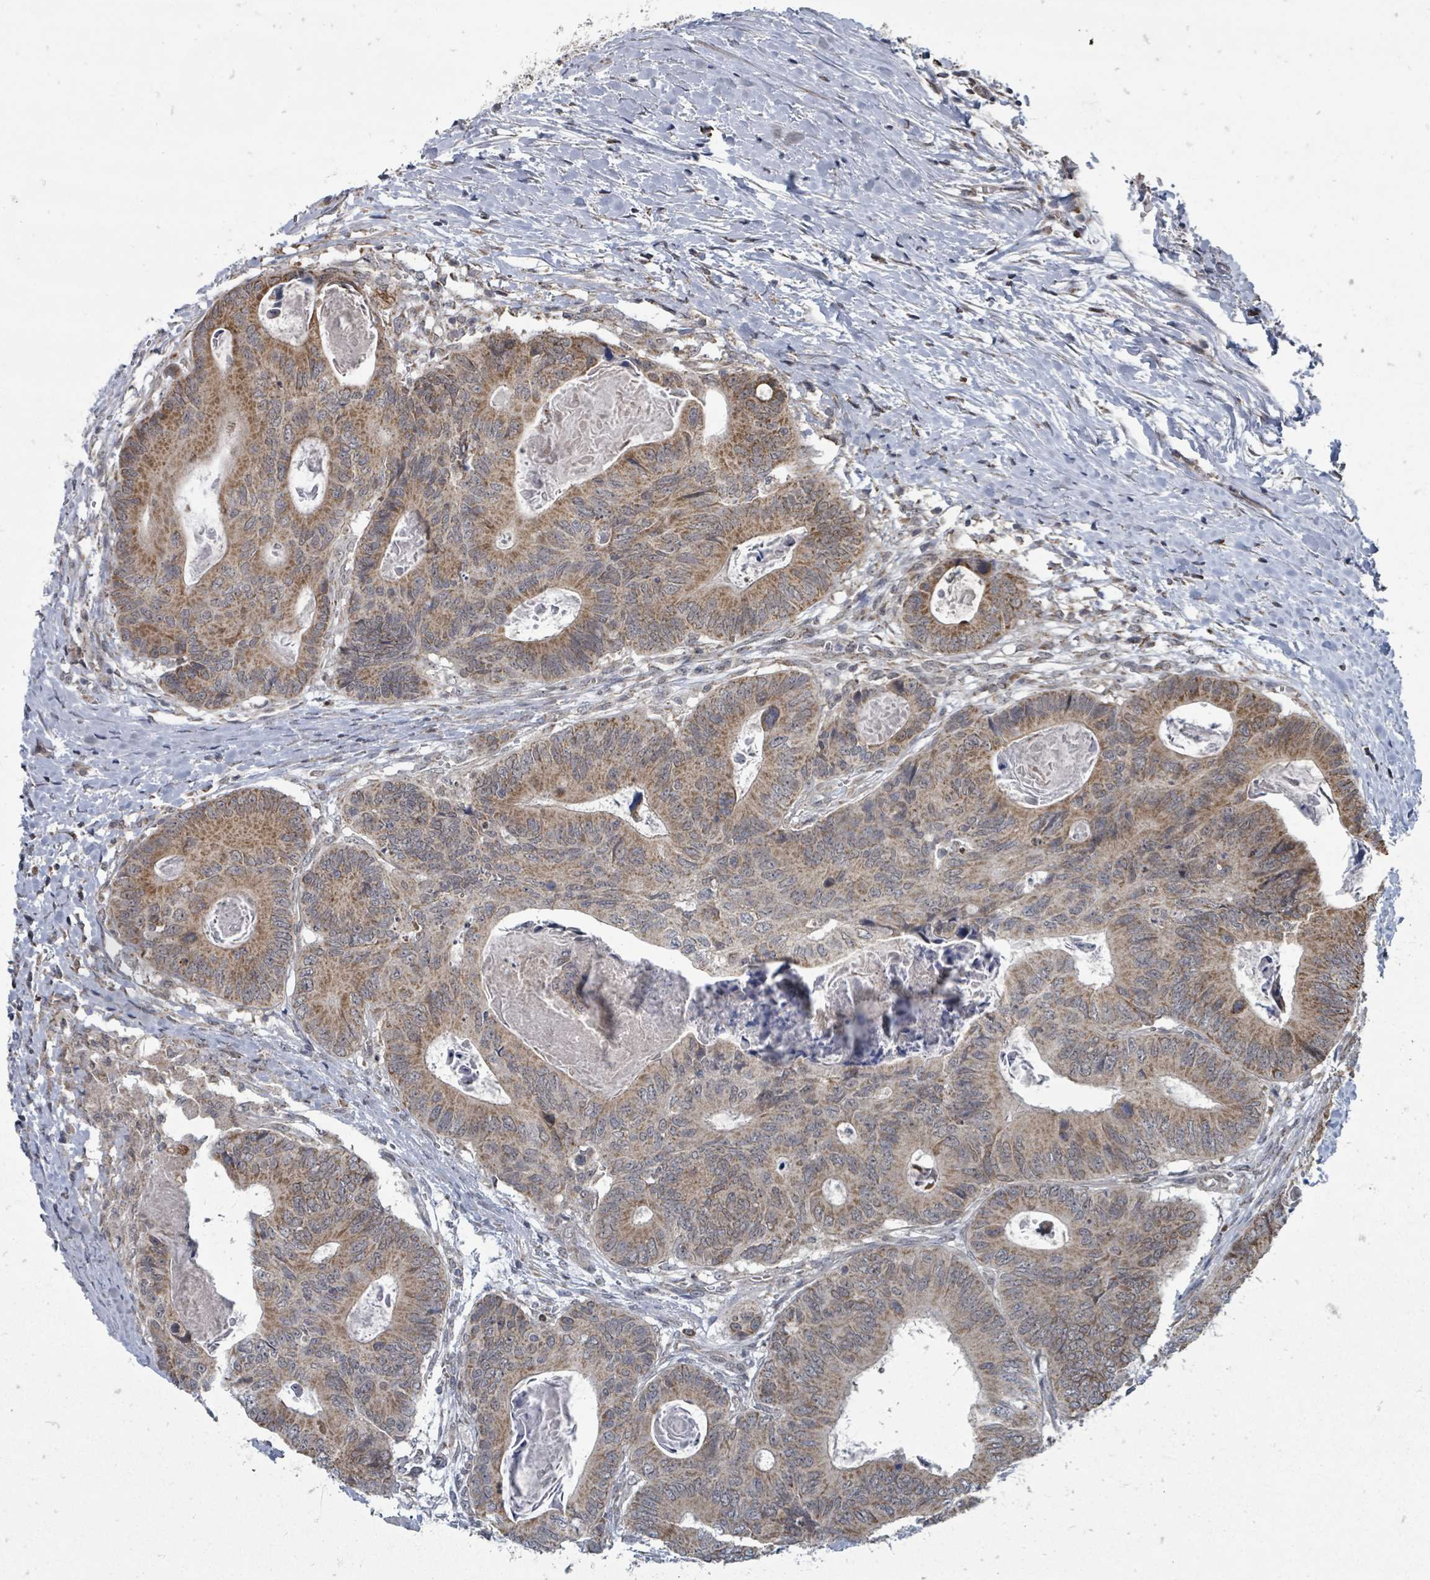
{"staining": {"intensity": "moderate", "quantity": ">75%", "location": "cytoplasmic/membranous"}, "tissue": "colorectal cancer", "cell_type": "Tumor cells", "image_type": "cancer", "snomed": [{"axis": "morphology", "description": "Adenocarcinoma, NOS"}, {"axis": "topography", "description": "Colon"}], "caption": "This image demonstrates immunohistochemistry (IHC) staining of human colorectal cancer (adenocarcinoma), with medium moderate cytoplasmic/membranous positivity in about >75% of tumor cells.", "gene": "MAGOHB", "patient": {"sex": "male", "age": 85}}